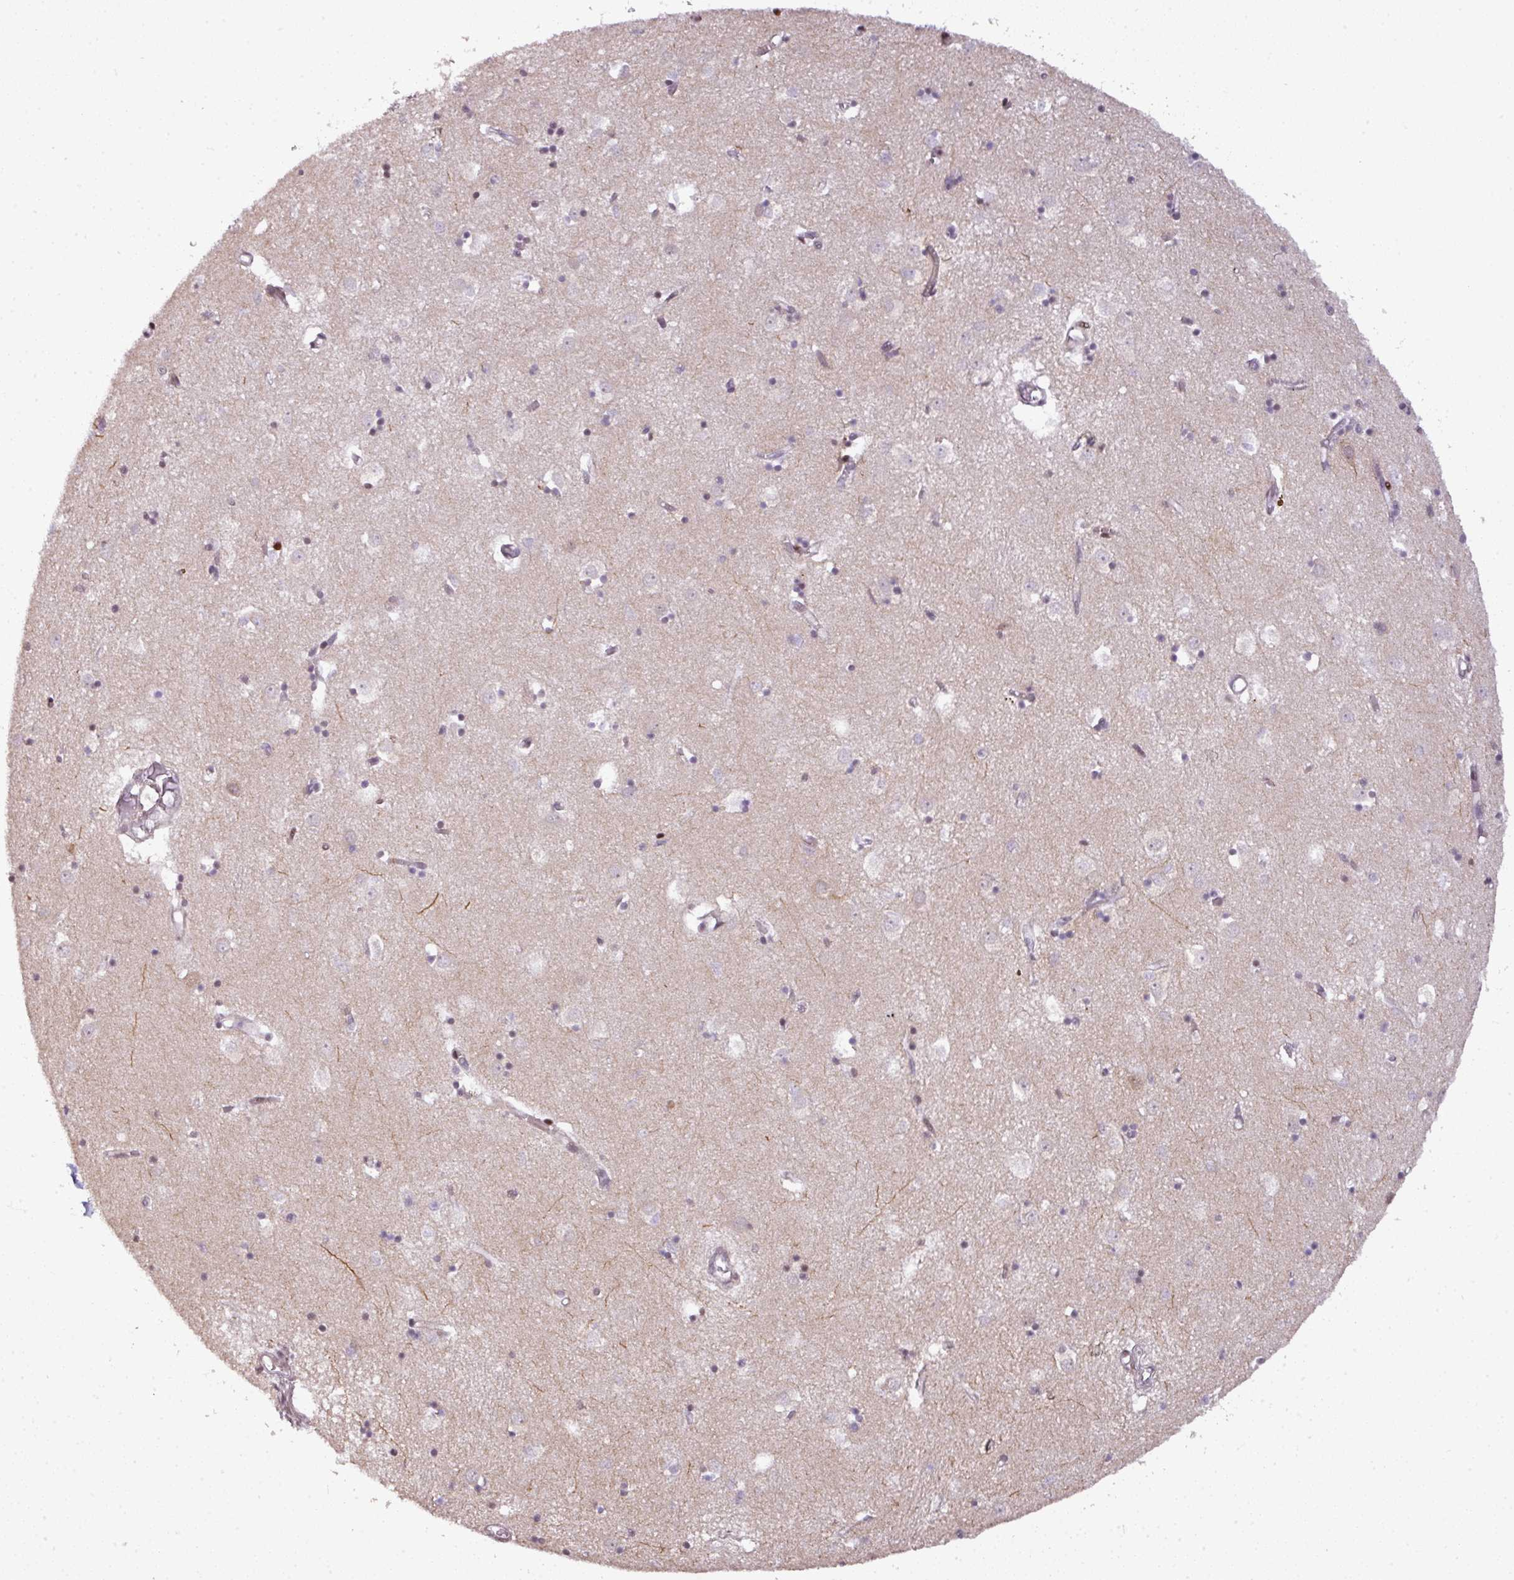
{"staining": {"intensity": "moderate", "quantity": "25%-75%", "location": "cytoplasmic/membranous,nuclear"}, "tissue": "caudate", "cell_type": "Glial cells", "image_type": "normal", "snomed": [{"axis": "morphology", "description": "Normal tissue, NOS"}, {"axis": "topography", "description": "Lateral ventricle wall"}], "caption": "DAB (3,3'-diaminobenzidine) immunohistochemical staining of benign caudate exhibits moderate cytoplasmic/membranous,nuclear protein expression in about 25%-75% of glial cells. (DAB = brown stain, brightfield microscopy at high magnification).", "gene": "MYSM1", "patient": {"sex": "male", "age": 70}}